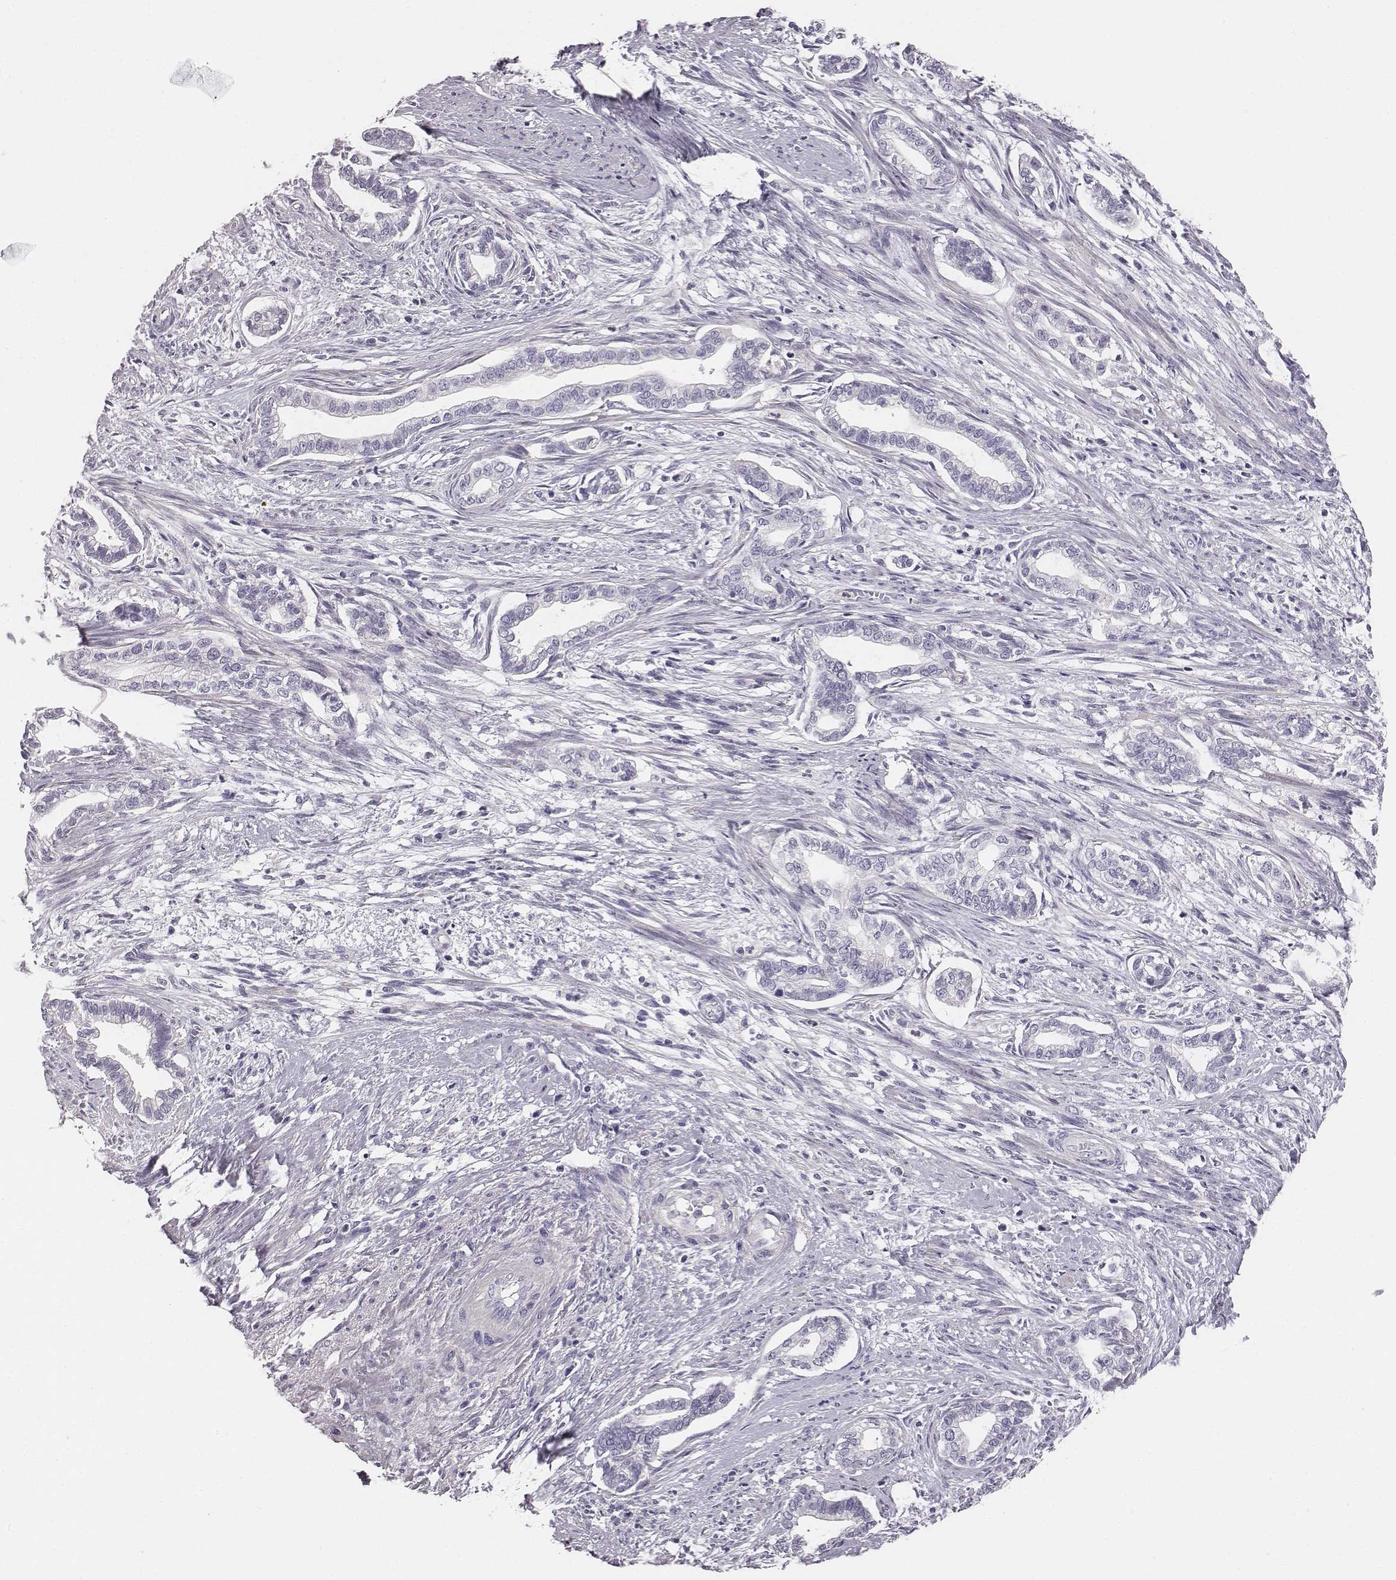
{"staining": {"intensity": "negative", "quantity": "none", "location": "none"}, "tissue": "cervical cancer", "cell_type": "Tumor cells", "image_type": "cancer", "snomed": [{"axis": "morphology", "description": "Adenocarcinoma, NOS"}, {"axis": "topography", "description": "Cervix"}], "caption": "Immunohistochemistry image of neoplastic tissue: human cervical adenocarcinoma stained with DAB (3,3'-diaminobenzidine) displays no significant protein positivity in tumor cells. Nuclei are stained in blue.", "gene": "ADAM7", "patient": {"sex": "female", "age": 62}}